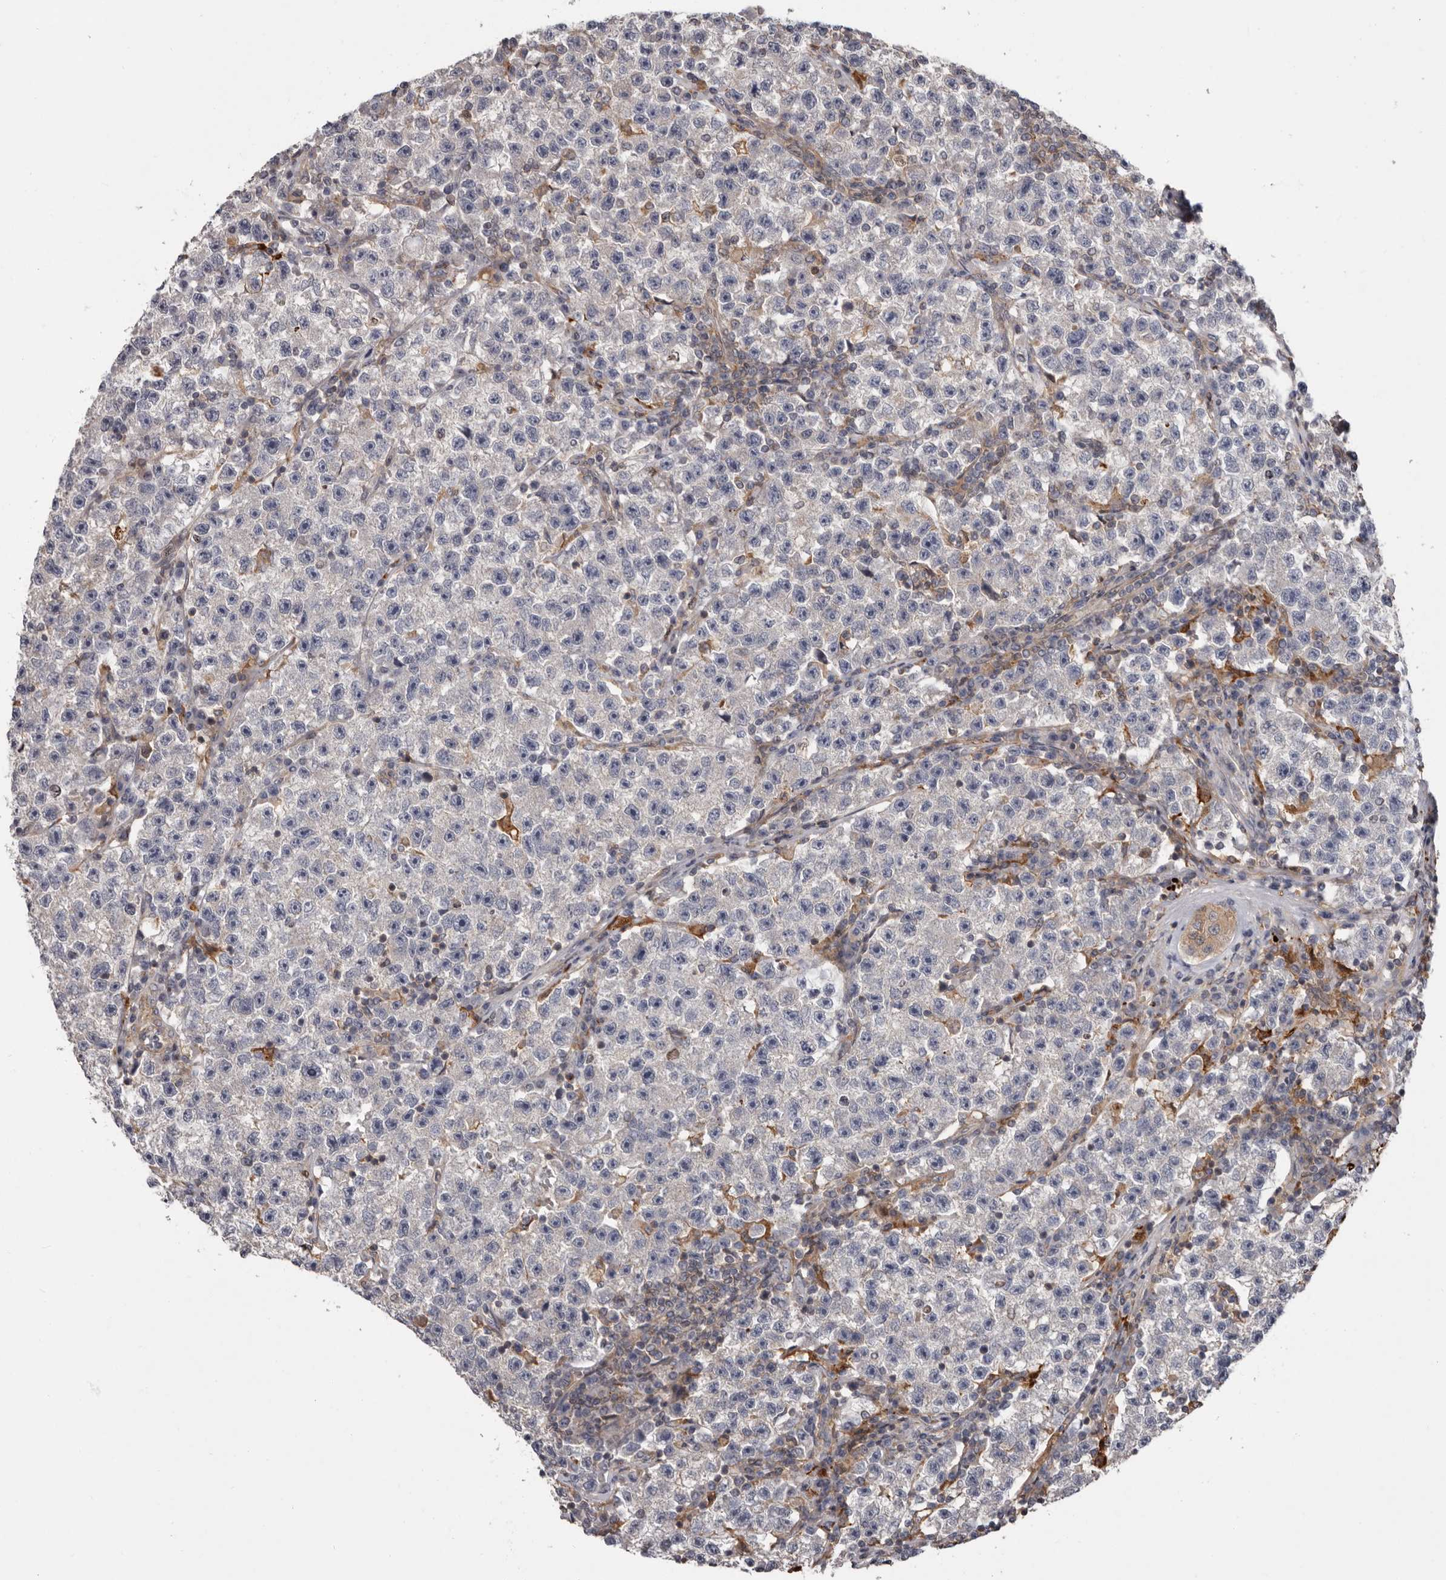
{"staining": {"intensity": "negative", "quantity": "none", "location": "none"}, "tissue": "testis cancer", "cell_type": "Tumor cells", "image_type": "cancer", "snomed": [{"axis": "morphology", "description": "Seminoma, NOS"}, {"axis": "topography", "description": "Testis"}], "caption": "Testis cancer (seminoma) was stained to show a protein in brown. There is no significant expression in tumor cells. The staining is performed using DAB (3,3'-diaminobenzidine) brown chromogen with nuclei counter-stained in using hematoxylin.", "gene": "FGFR4", "patient": {"sex": "male", "age": 22}}